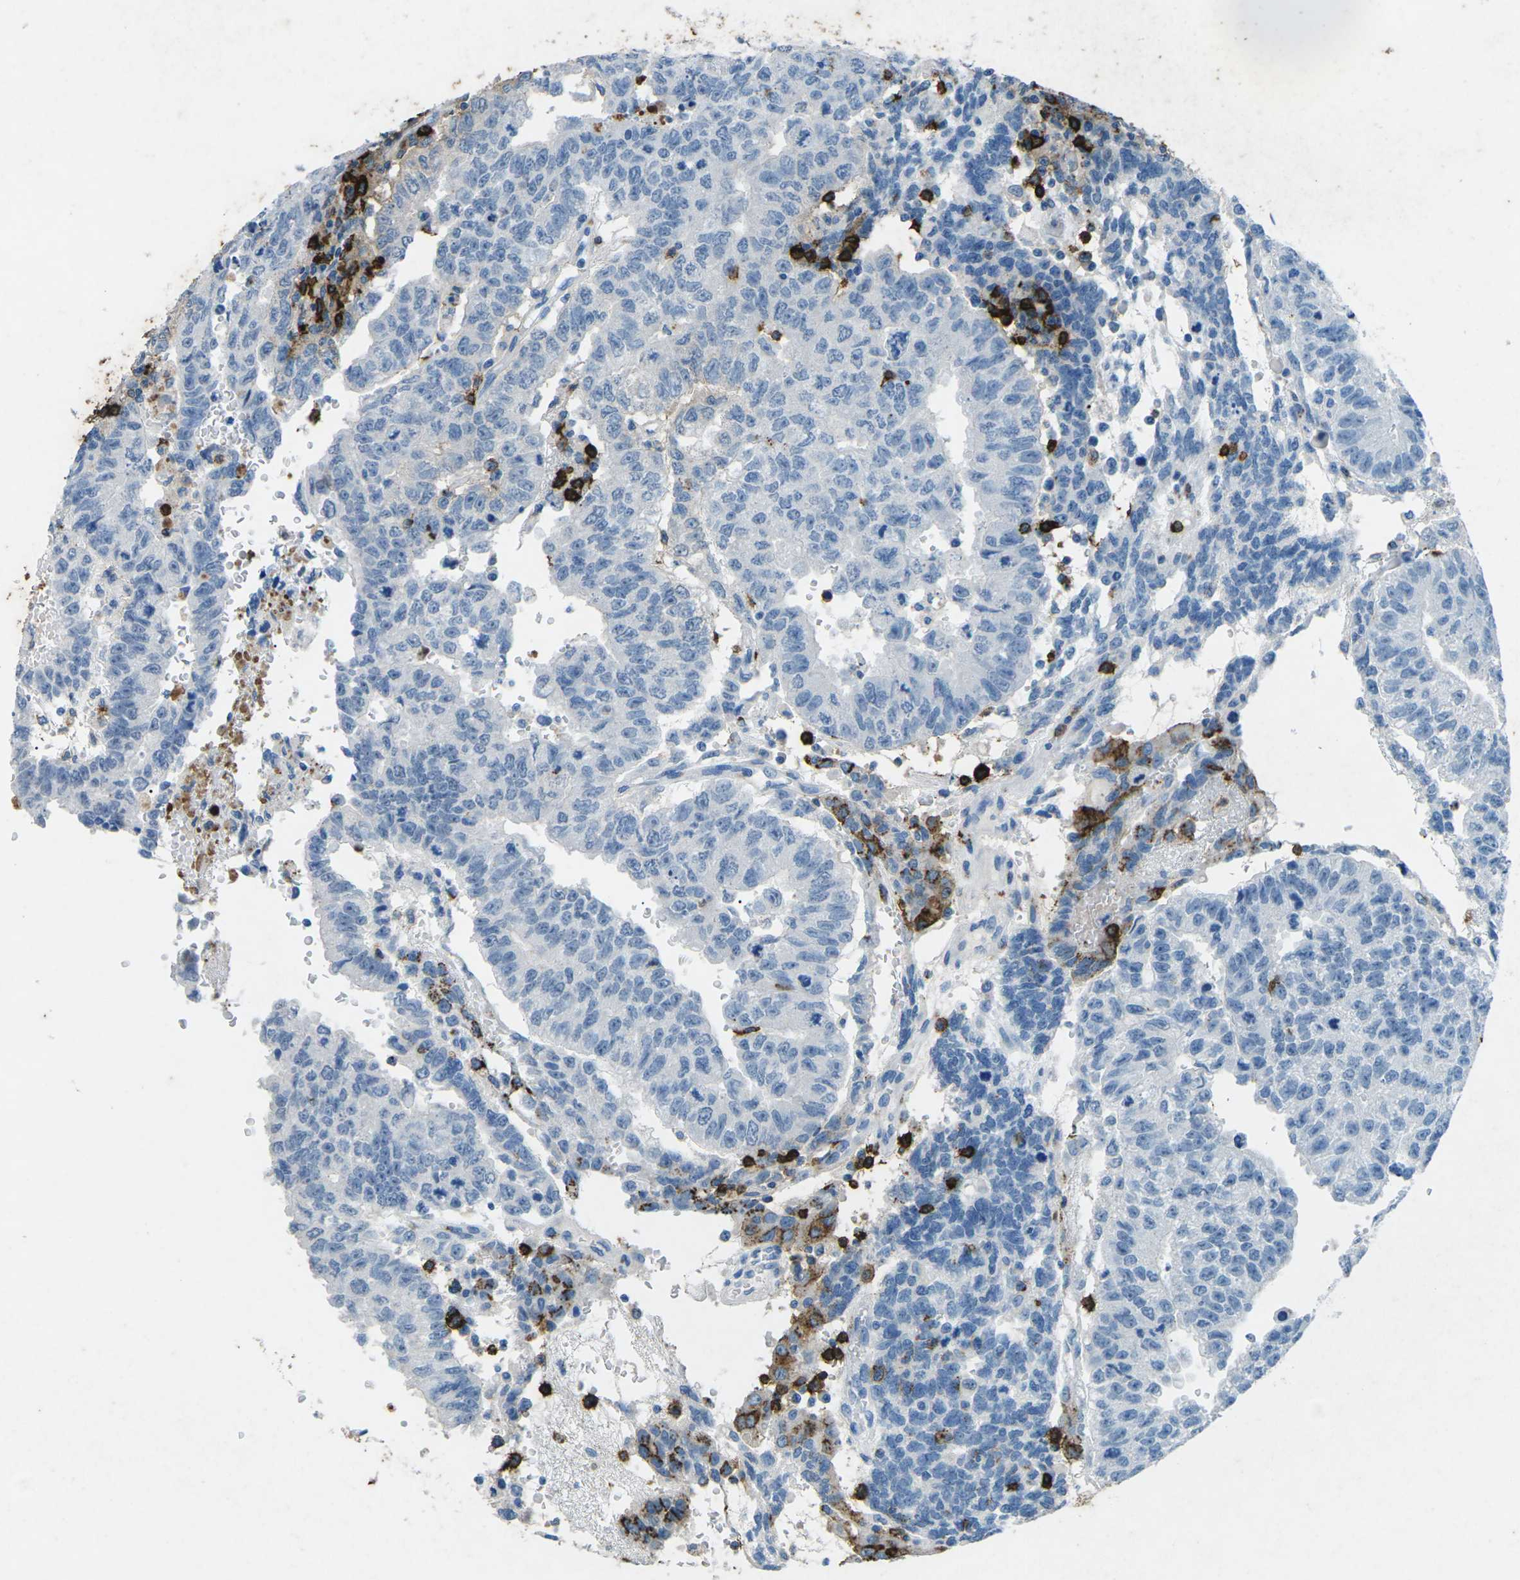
{"staining": {"intensity": "negative", "quantity": "none", "location": "none"}, "tissue": "testis cancer", "cell_type": "Tumor cells", "image_type": "cancer", "snomed": [{"axis": "morphology", "description": "Seminoma, NOS"}, {"axis": "morphology", "description": "Carcinoma, Embryonal, NOS"}, {"axis": "topography", "description": "Testis"}], "caption": "This histopathology image is of testis seminoma stained with immunohistochemistry to label a protein in brown with the nuclei are counter-stained blue. There is no positivity in tumor cells.", "gene": "CTAGE1", "patient": {"sex": "male", "age": 52}}